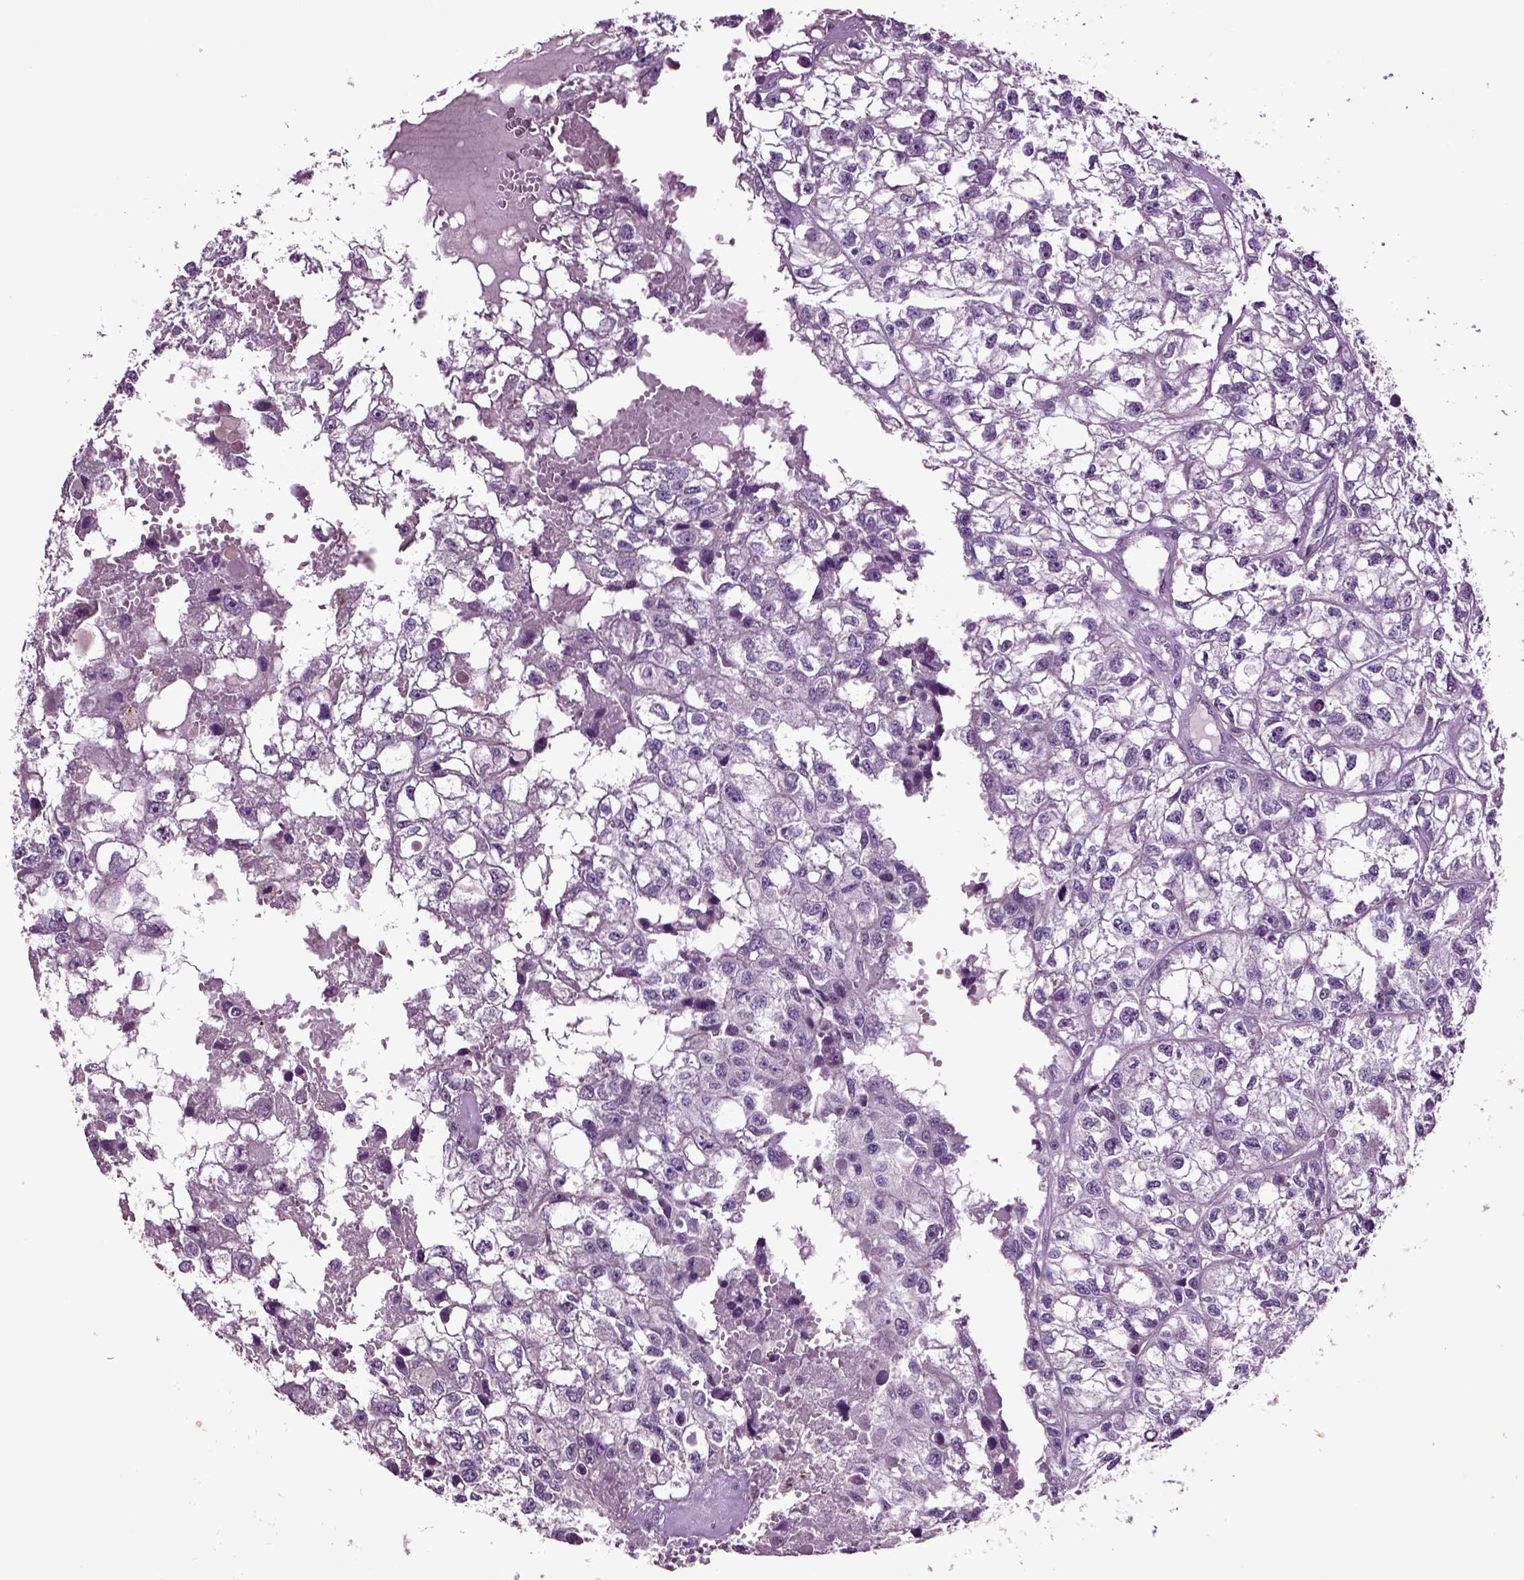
{"staining": {"intensity": "negative", "quantity": "none", "location": "none"}, "tissue": "renal cancer", "cell_type": "Tumor cells", "image_type": "cancer", "snomed": [{"axis": "morphology", "description": "Adenocarcinoma, NOS"}, {"axis": "topography", "description": "Kidney"}], "caption": "IHC histopathology image of neoplastic tissue: human renal cancer (adenocarcinoma) stained with DAB reveals no significant protein expression in tumor cells.", "gene": "CRHR1", "patient": {"sex": "male", "age": 56}}